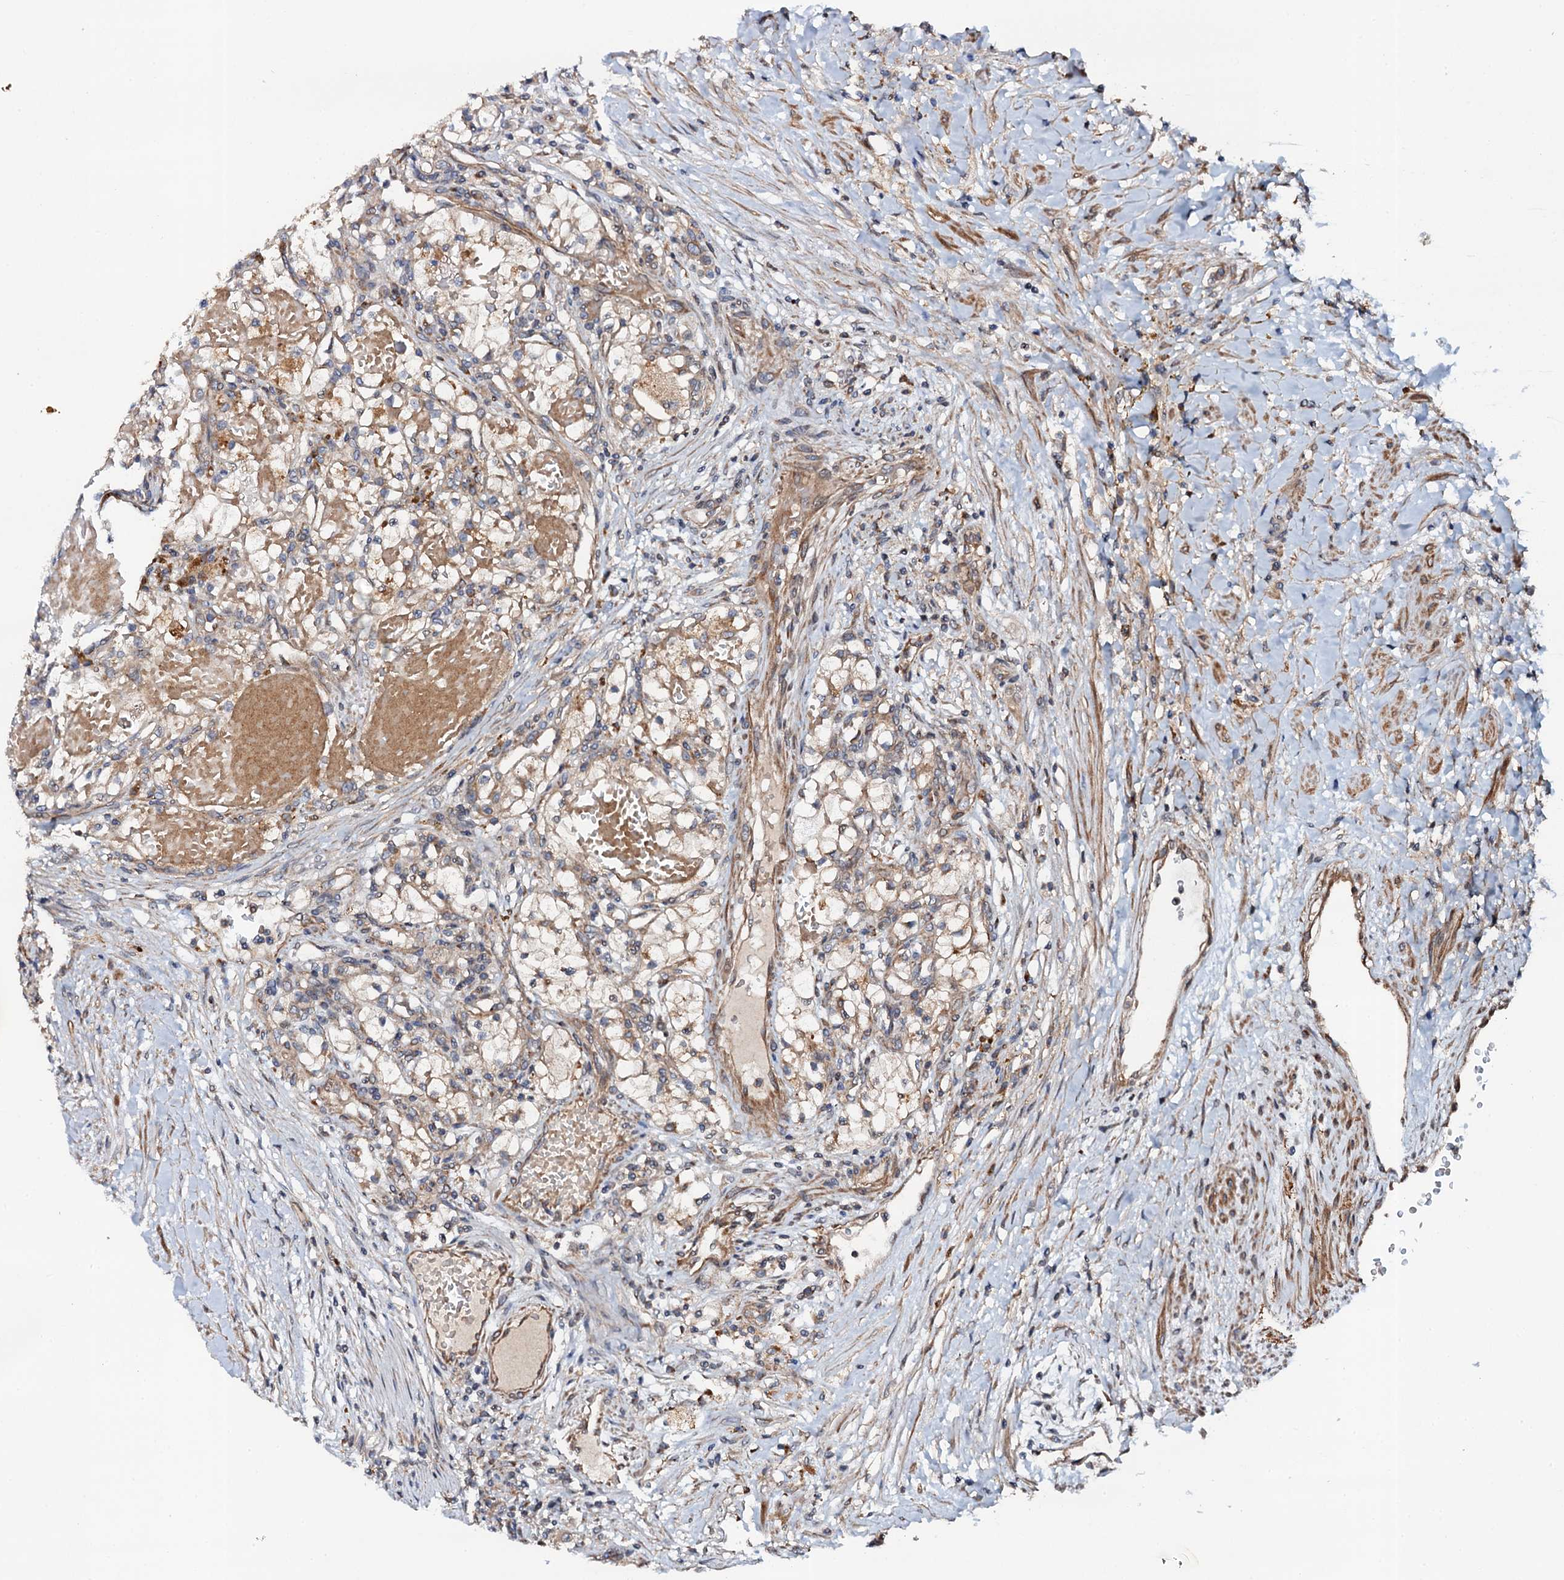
{"staining": {"intensity": "weak", "quantity": "25%-75%", "location": "cytoplasmic/membranous"}, "tissue": "renal cancer", "cell_type": "Tumor cells", "image_type": "cancer", "snomed": [{"axis": "morphology", "description": "Normal tissue, NOS"}, {"axis": "morphology", "description": "Adenocarcinoma, NOS"}, {"axis": "topography", "description": "Kidney"}], "caption": "Immunohistochemical staining of adenocarcinoma (renal) exhibits weak cytoplasmic/membranous protein staining in approximately 25%-75% of tumor cells. Using DAB (brown) and hematoxylin (blue) stains, captured at high magnification using brightfield microscopy.", "gene": "GLCE", "patient": {"sex": "male", "age": 68}}